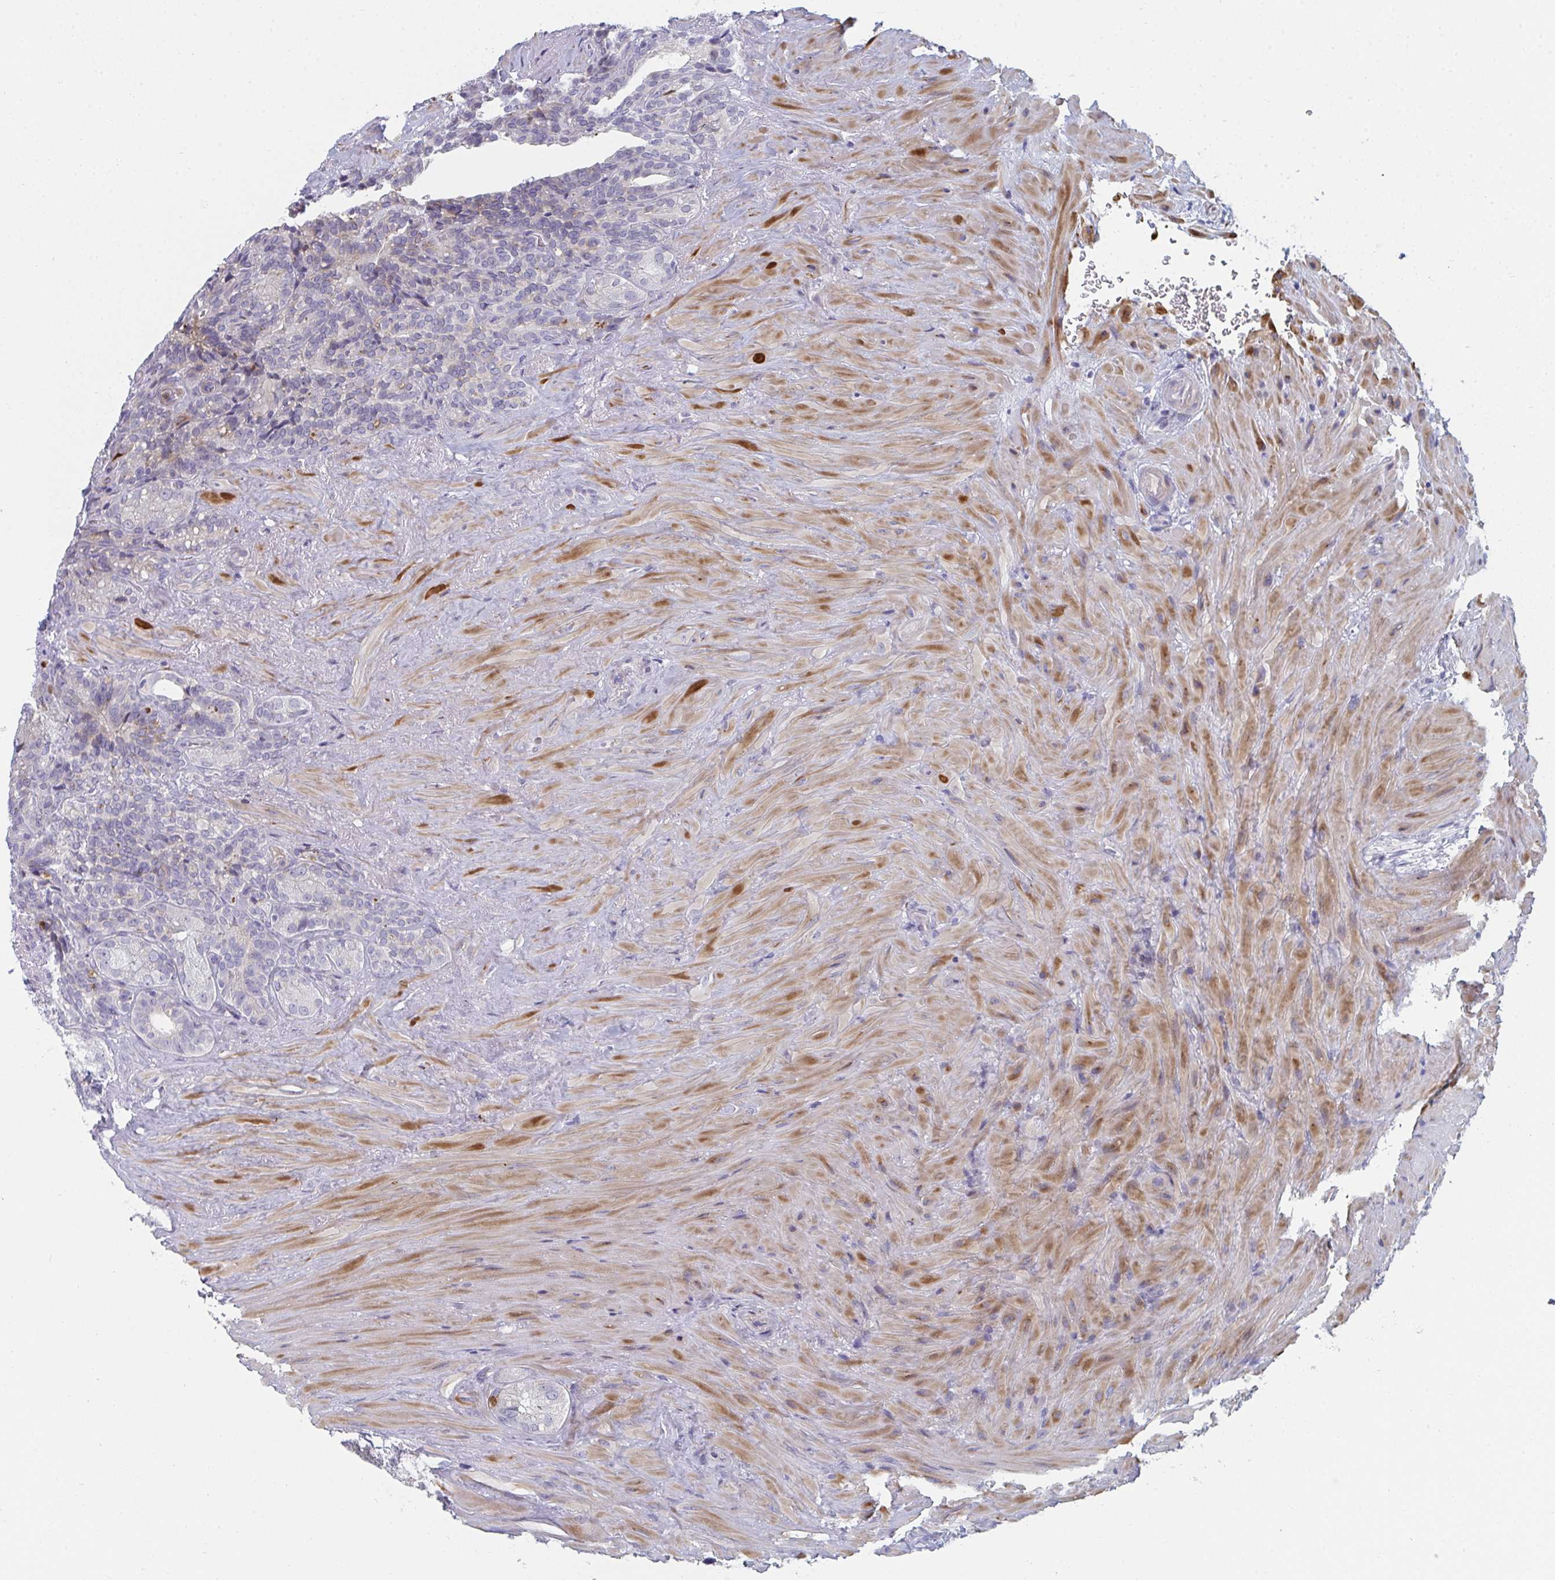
{"staining": {"intensity": "negative", "quantity": "none", "location": "none"}, "tissue": "seminal vesicle", "cell_type": "Glandular cells", "image_type": "normal", "snomed": [{"axis": "morphology", "description": "Normal tissue, NOS"}, {"axis": "topography", "description": "Seminal veicle"}], "caption": "DAB (3,3'-diaminobenzidine) immunohistochemical staining of normal human seminal vesicle shows no significant expression in glandular cells. (Brightfield microscopy of DAB (3,3'-diaminobenzidine) IHC at high magnification).", "gene": "PSMG1", "patient": {"sex": "male", "age": 69}}